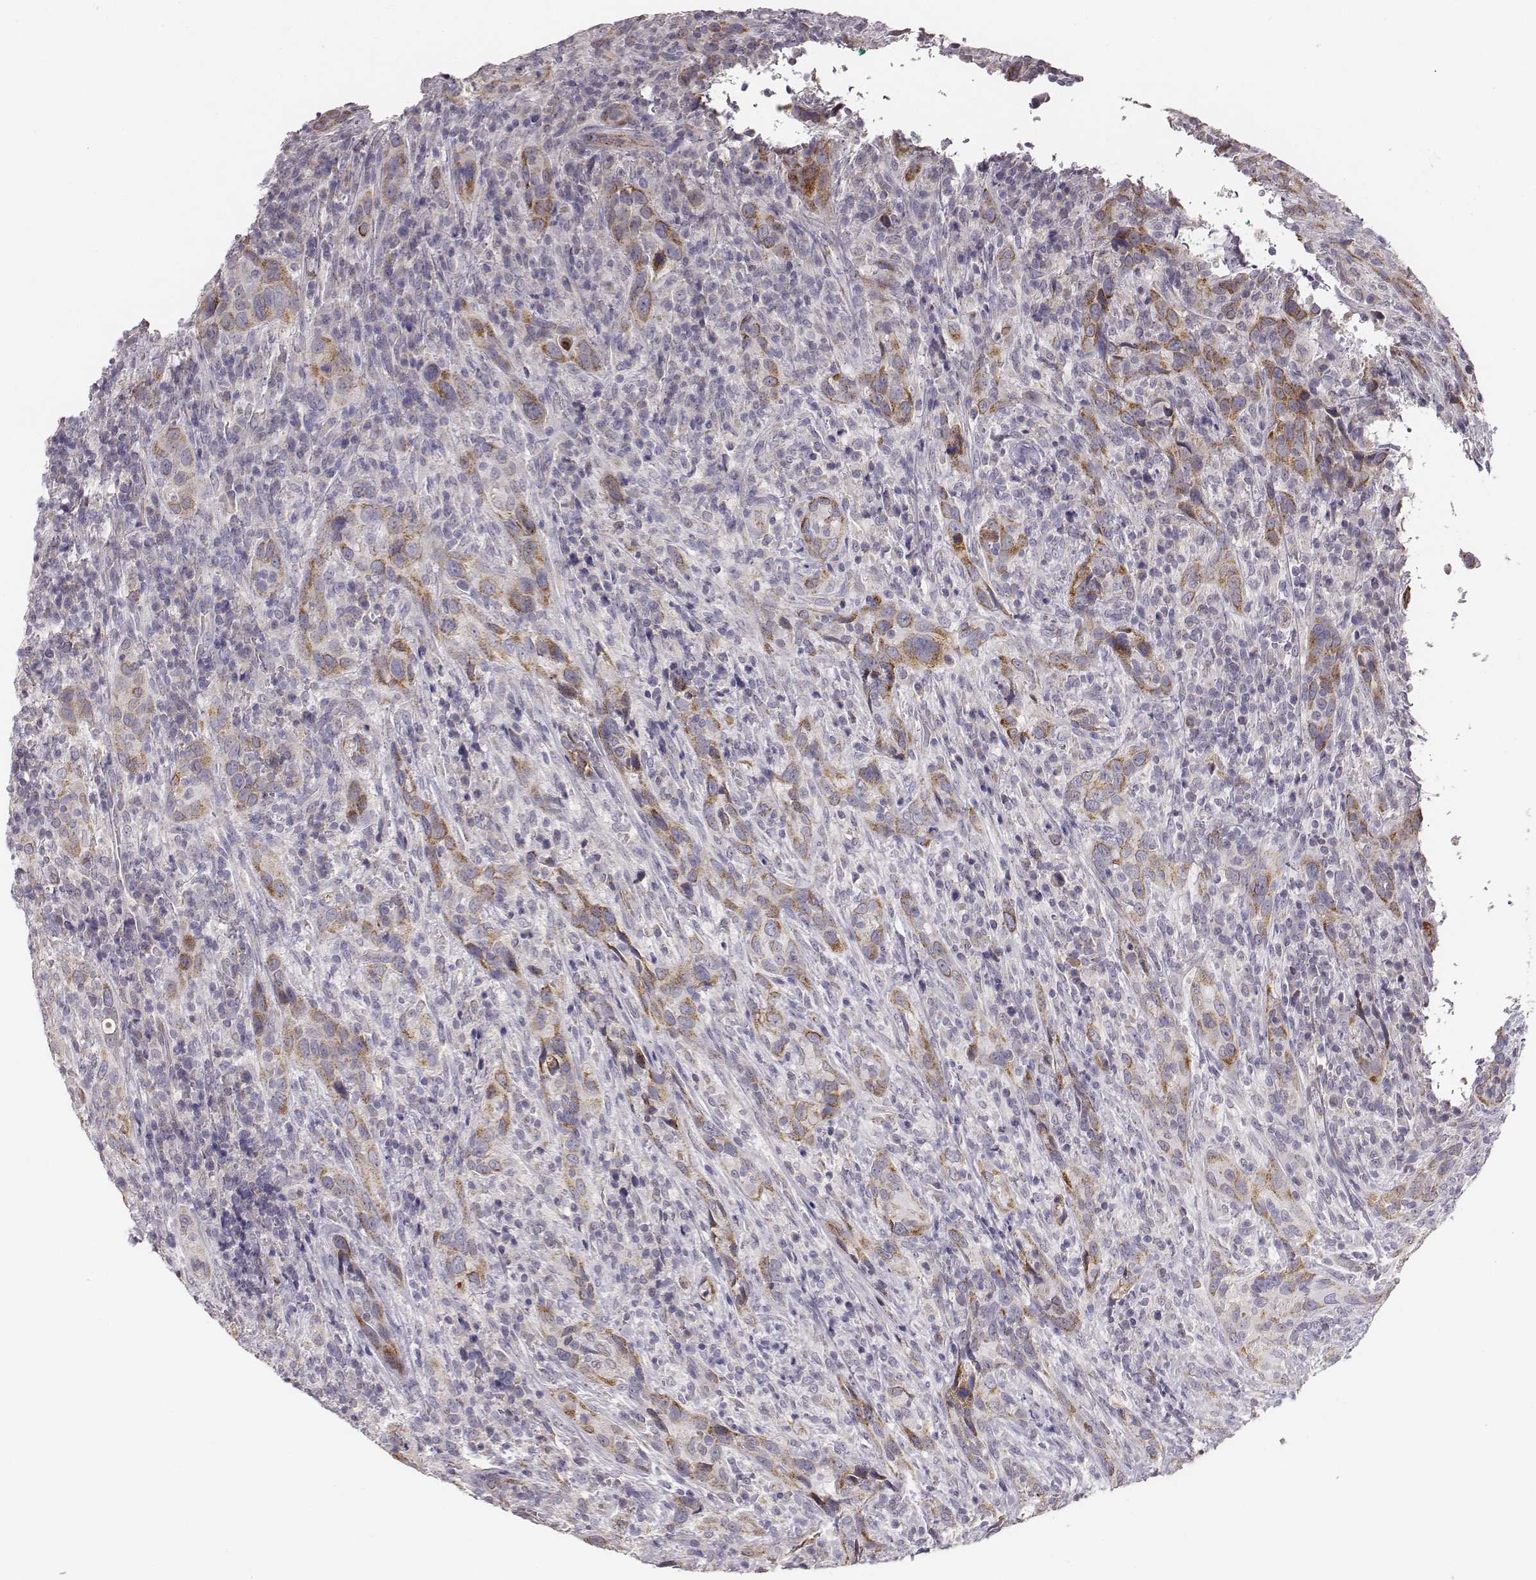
{"staining": {"intensity": "moderate", "quantity": ">75%", "location": "cytoplasmic/membranous"}, "tissue": "urothelial cancer", "cell_type": "Tumor cells", "image_type": "cancer", "snomed": [{"axis": "morphology", "description": "Urothelial carcinoma, NOS"}, {"axis": "morphology", "description": "Urothelial carcinoma, High grade"}, {"axis": "topography", "description": "Urinary bladder"}], "caption": "This photomicrograph reveals urothelial carcinoma (high-grade) stained with IHC to label a protein in brown. The cytoplasmic/membranous of tumor cells show moderate positivity for the protein. Nuclei are counter-stained blue.", "gene": "ABCD3", "patient": {"sex": "female", "age": 64}}